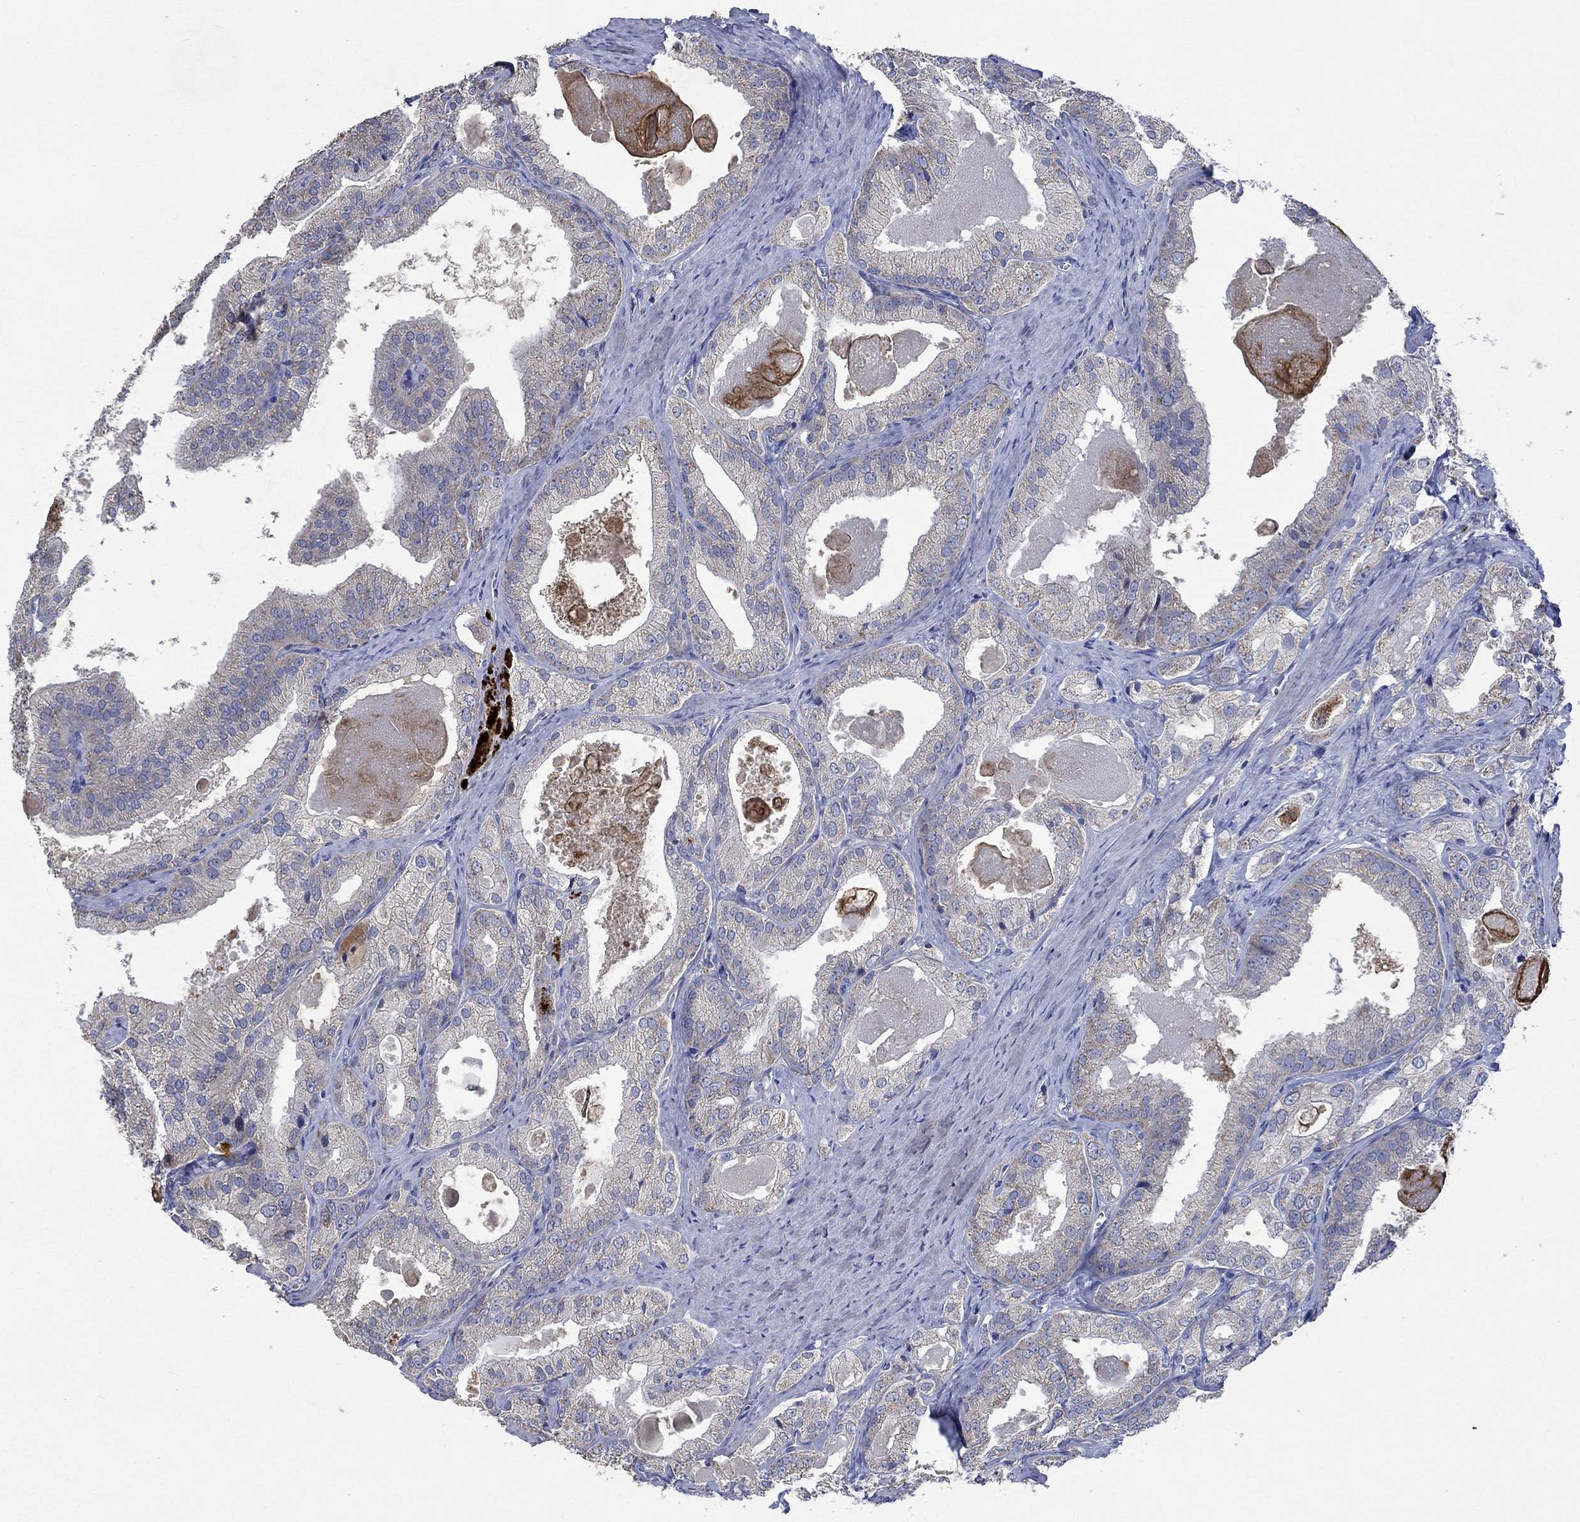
{"staining": {"intensity": "negative", "quantity": "none", "location": "none"}, "tissue": "prostate cancer", "cell_type": "Tumor cells", "image_type": "cancer", "snomed": [{"axis": "morphology", "description": "Adenocarcinoma, NOS"}, {"axis": "morphology", "description": "Adenocarcinoma, High grade"}, {"axis": "topography", "description": "Prostate"}], "caption": "This is an immunohistochemistry (IHC) photomicrograph of human adenocarcinoma (prostate). There is no staining in tumor cells.", "gene": "UGT8", "patient": {"sex": "male", "age": 70}}